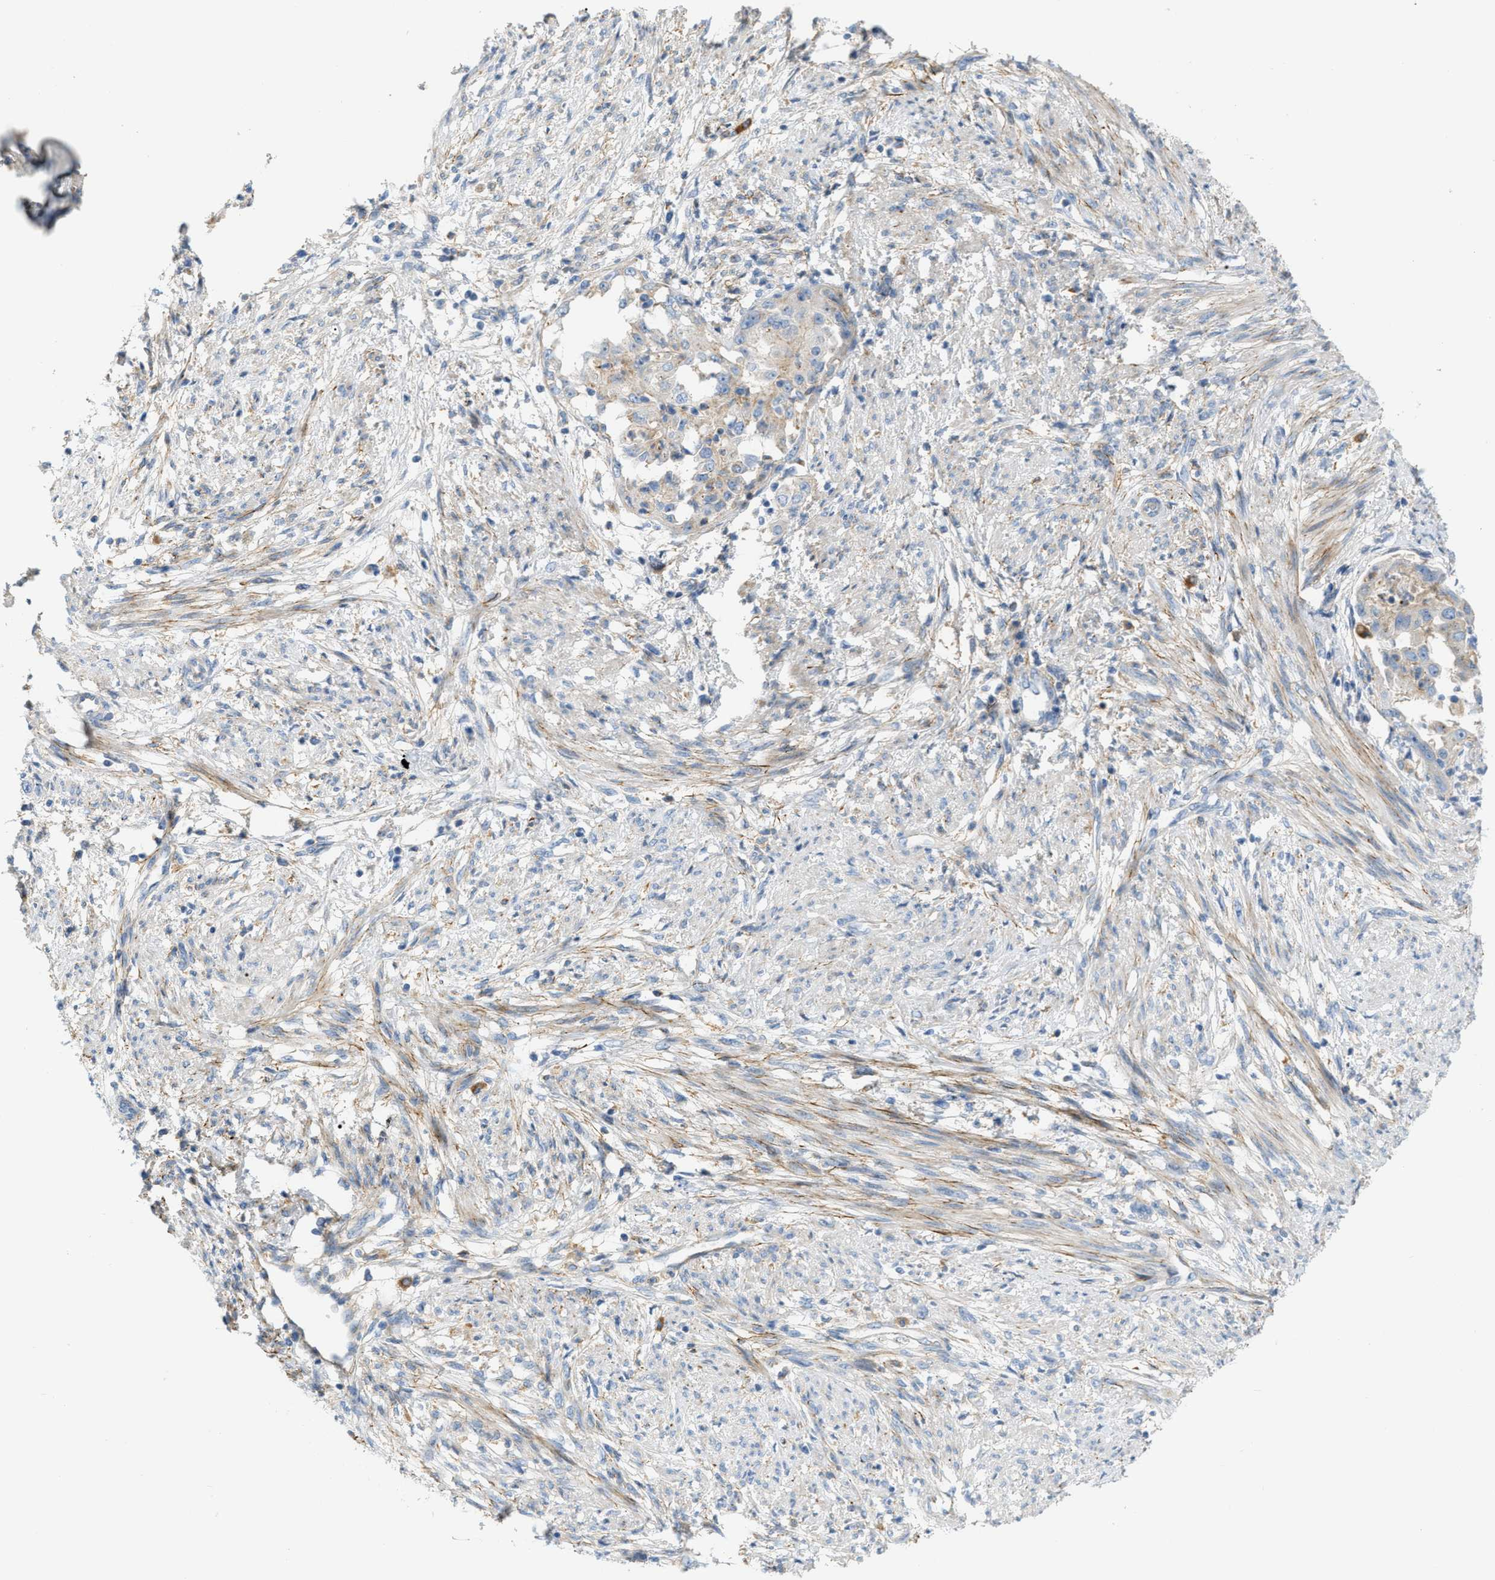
{"staining": {"intensity": "weak", "quantity": "25%-75%", "location": "cytoplasmic/membranous"}, "tissue": "endometrial cancer", "cell_type": "Tumor cells", "image_type": "cancer", "snomed": [{"axis": "morphology", "description": "Adenocarcinoma, NOS"}, {"axis": "topography", "description": "Endometrium"}], "caption": "Weak cytoplasmic/membranous staining for a protein is appreciated in approximately 25%-75% of tumor cells of endometrial adenocarcinoma using immunohistochemistry.", "gene": "LMBRD1", "patient": {"sex": "female", "age": 85}}